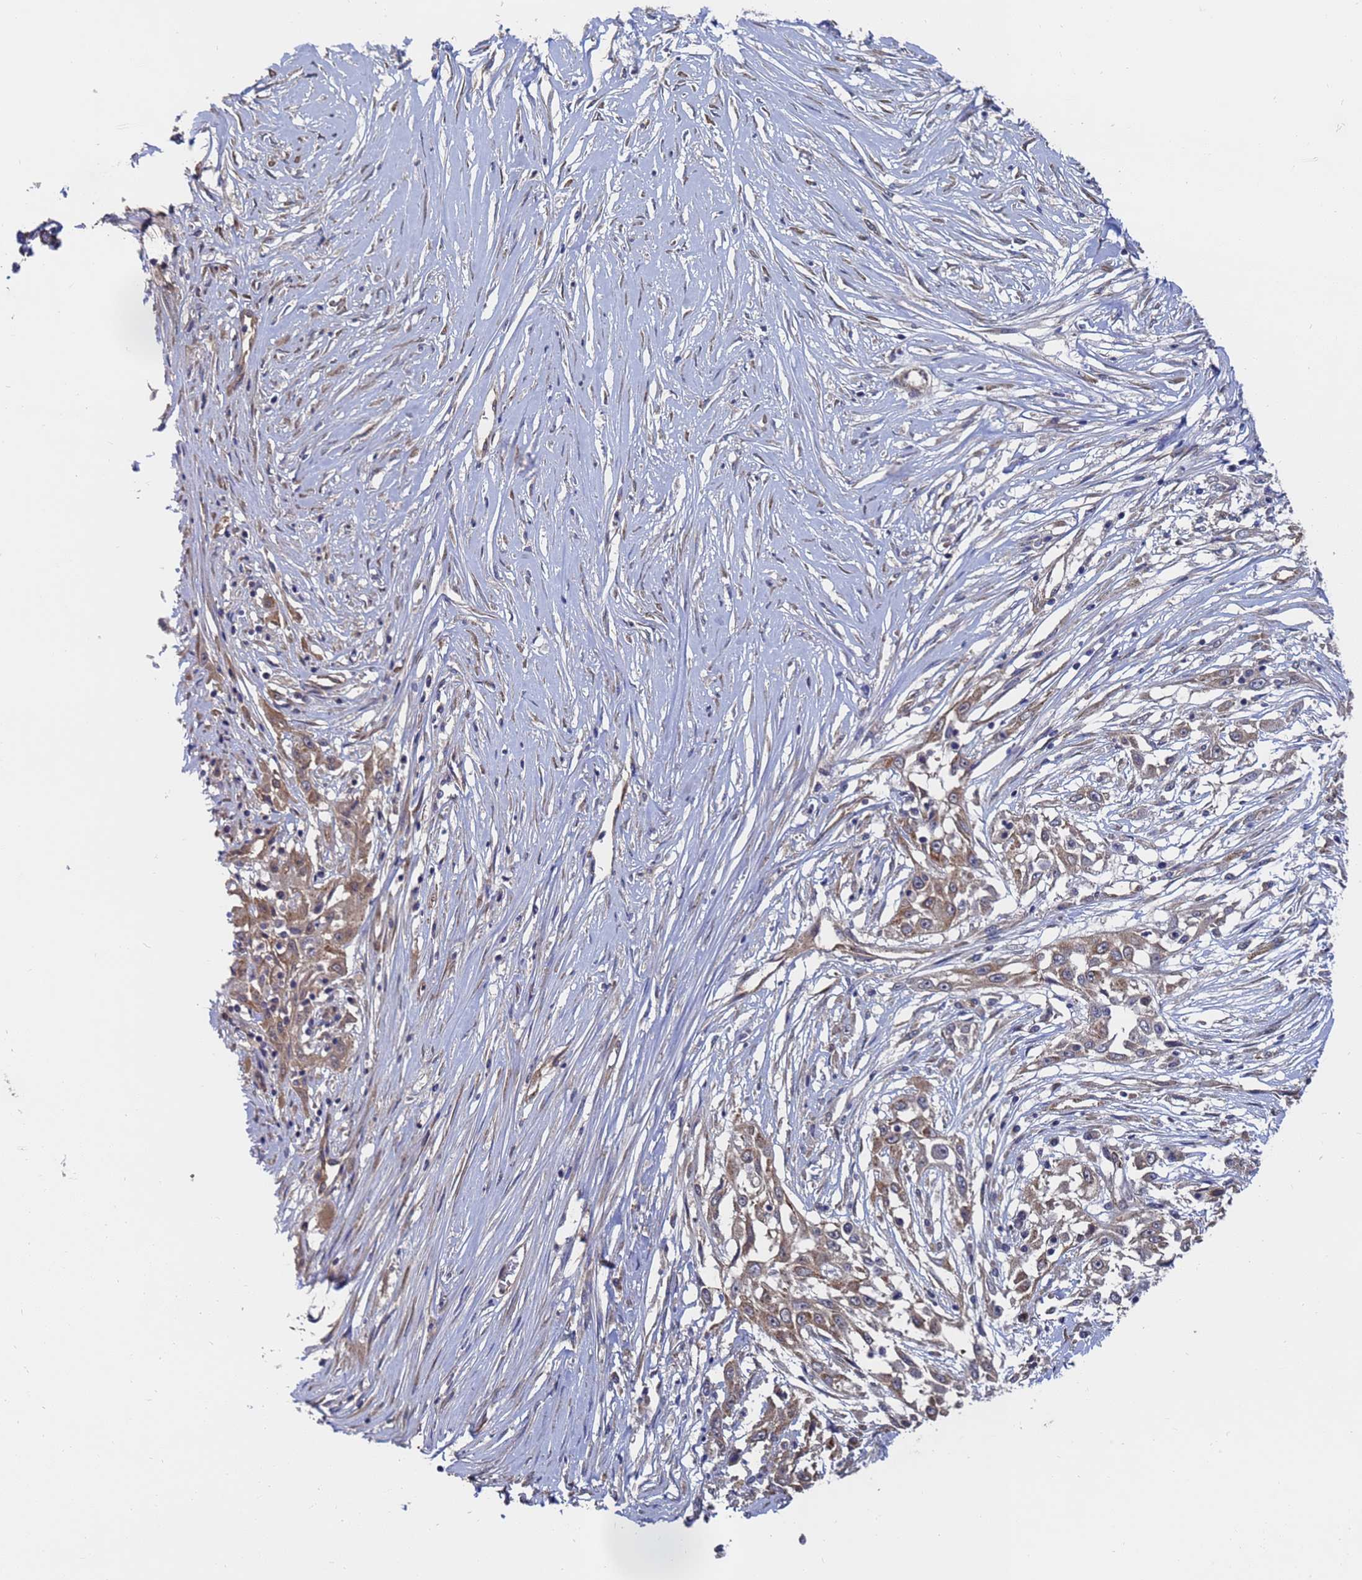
{"staining": {"intensity": "weak", "quantity": ">75%", "location": "cytoplasmic/membranous"}, "tissue": "skin cancer", "cell_type": "Tumor cells", "image_type": "cancer", "snomed": [{"axis": "morphology", "description": "Squamous cell carcinoma, NOS"}, {"axis": "morphology", "description": "Squamous cell carcinoma, metastatic, NOS"}, {"axis": "topography", "description": "Skin"}, {"axis": "topography", "description": "Lymph node"}], "caption": "Brown immunohistochemical staining in human skin squamous cell carcinoma displays weak cytoplasmic/membranous staining in approximately >75% of tumor cells.", "gene": "ALS2CL", "patient": {"sex": "male", "age": 75}}